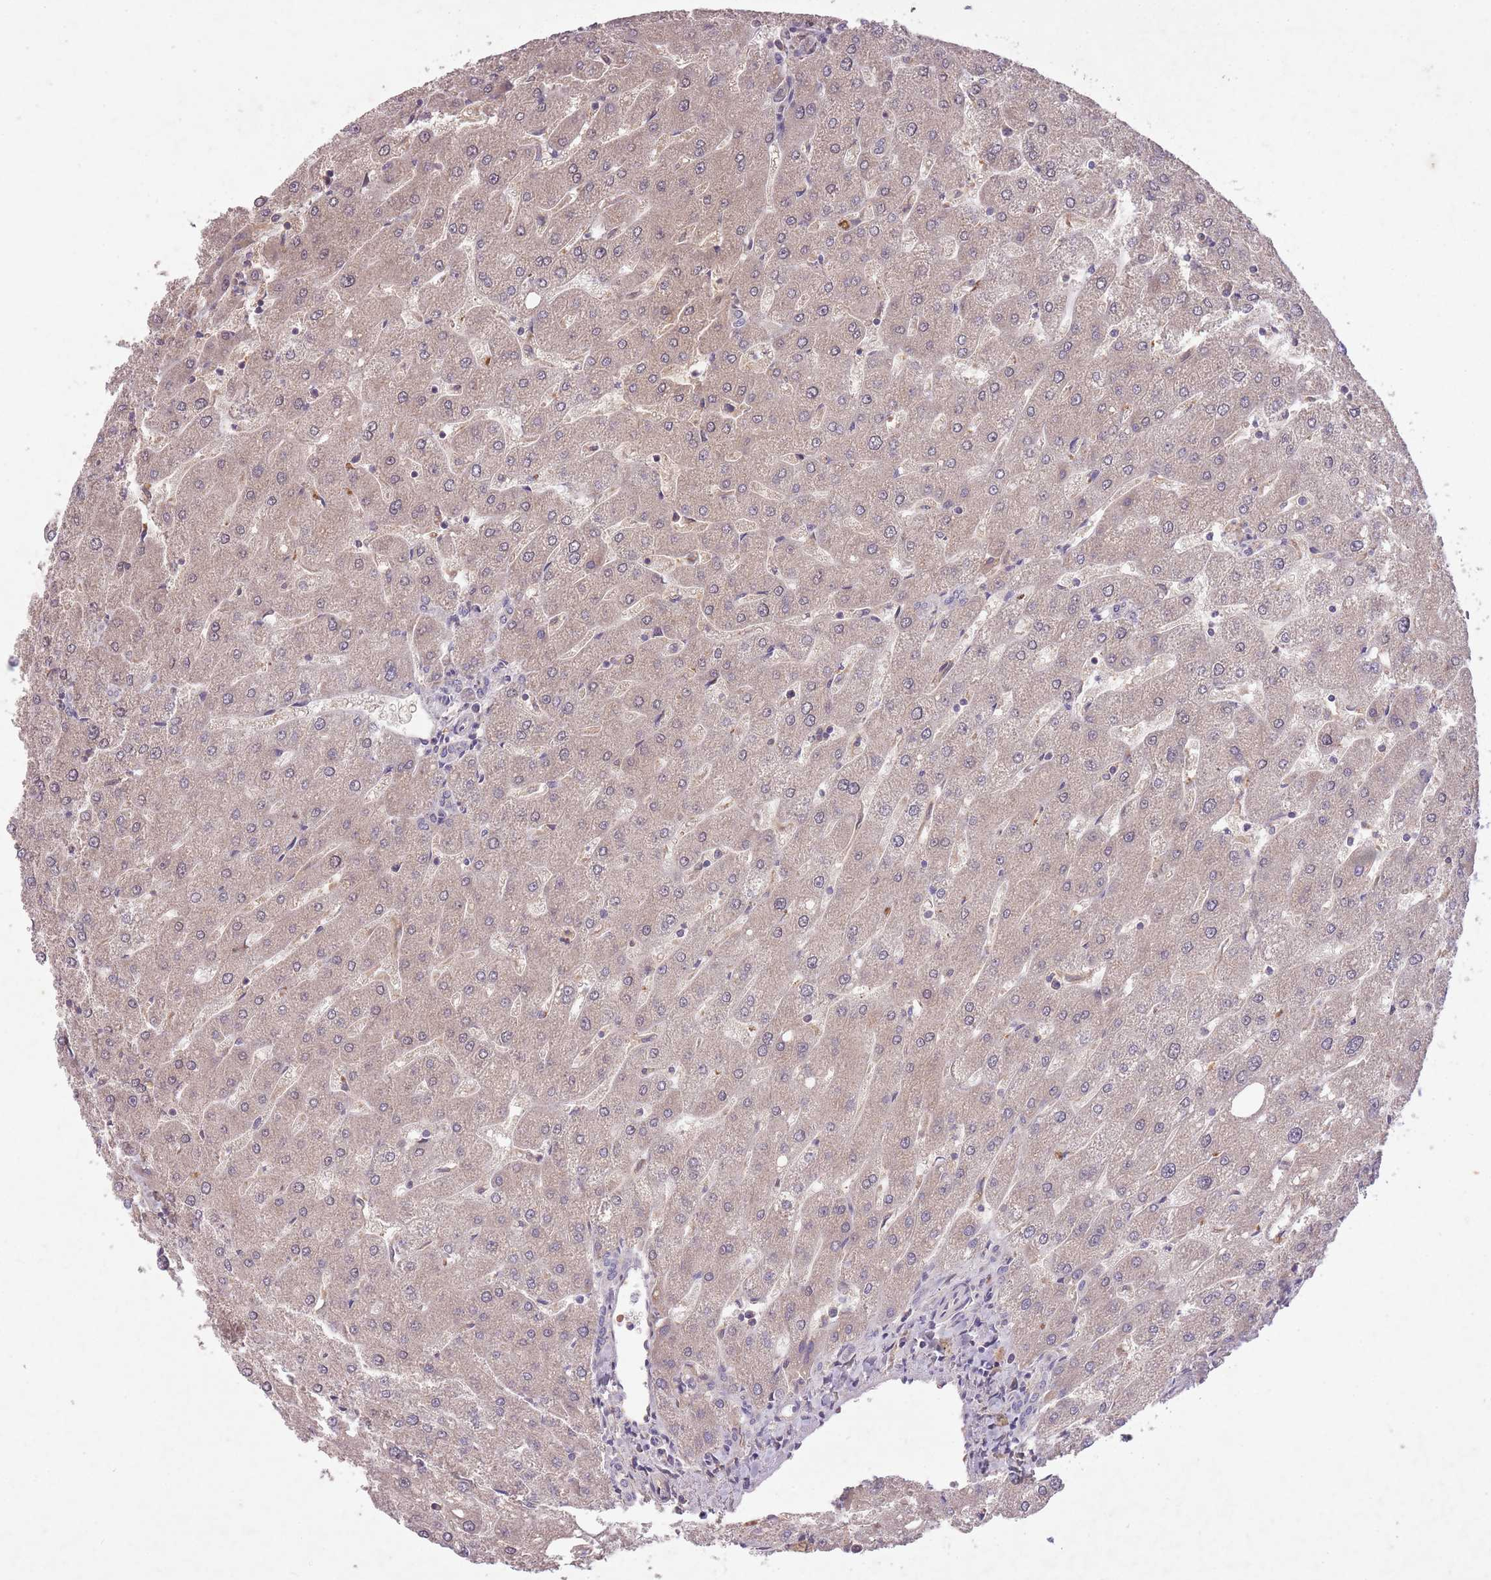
{"staining": {"intensity": "negative", "quantity": "none", "location": "none"}, "tissue": "liver", "cell_type": "Cholangiocytes", "image_type": "normal", "snomed": [{"axis": "morphology", "description": "Normal tissue, NOS"}, {"axis": "topography", "description": "Liver"}], "caption": "DAB (3,3'-diaminobenzidine) immunohistochemical staining of normal human liver displays no significant expression in cholangiocytes.", "gene": "OR2V1", "patient": {"sex": "male", "age": 67}}